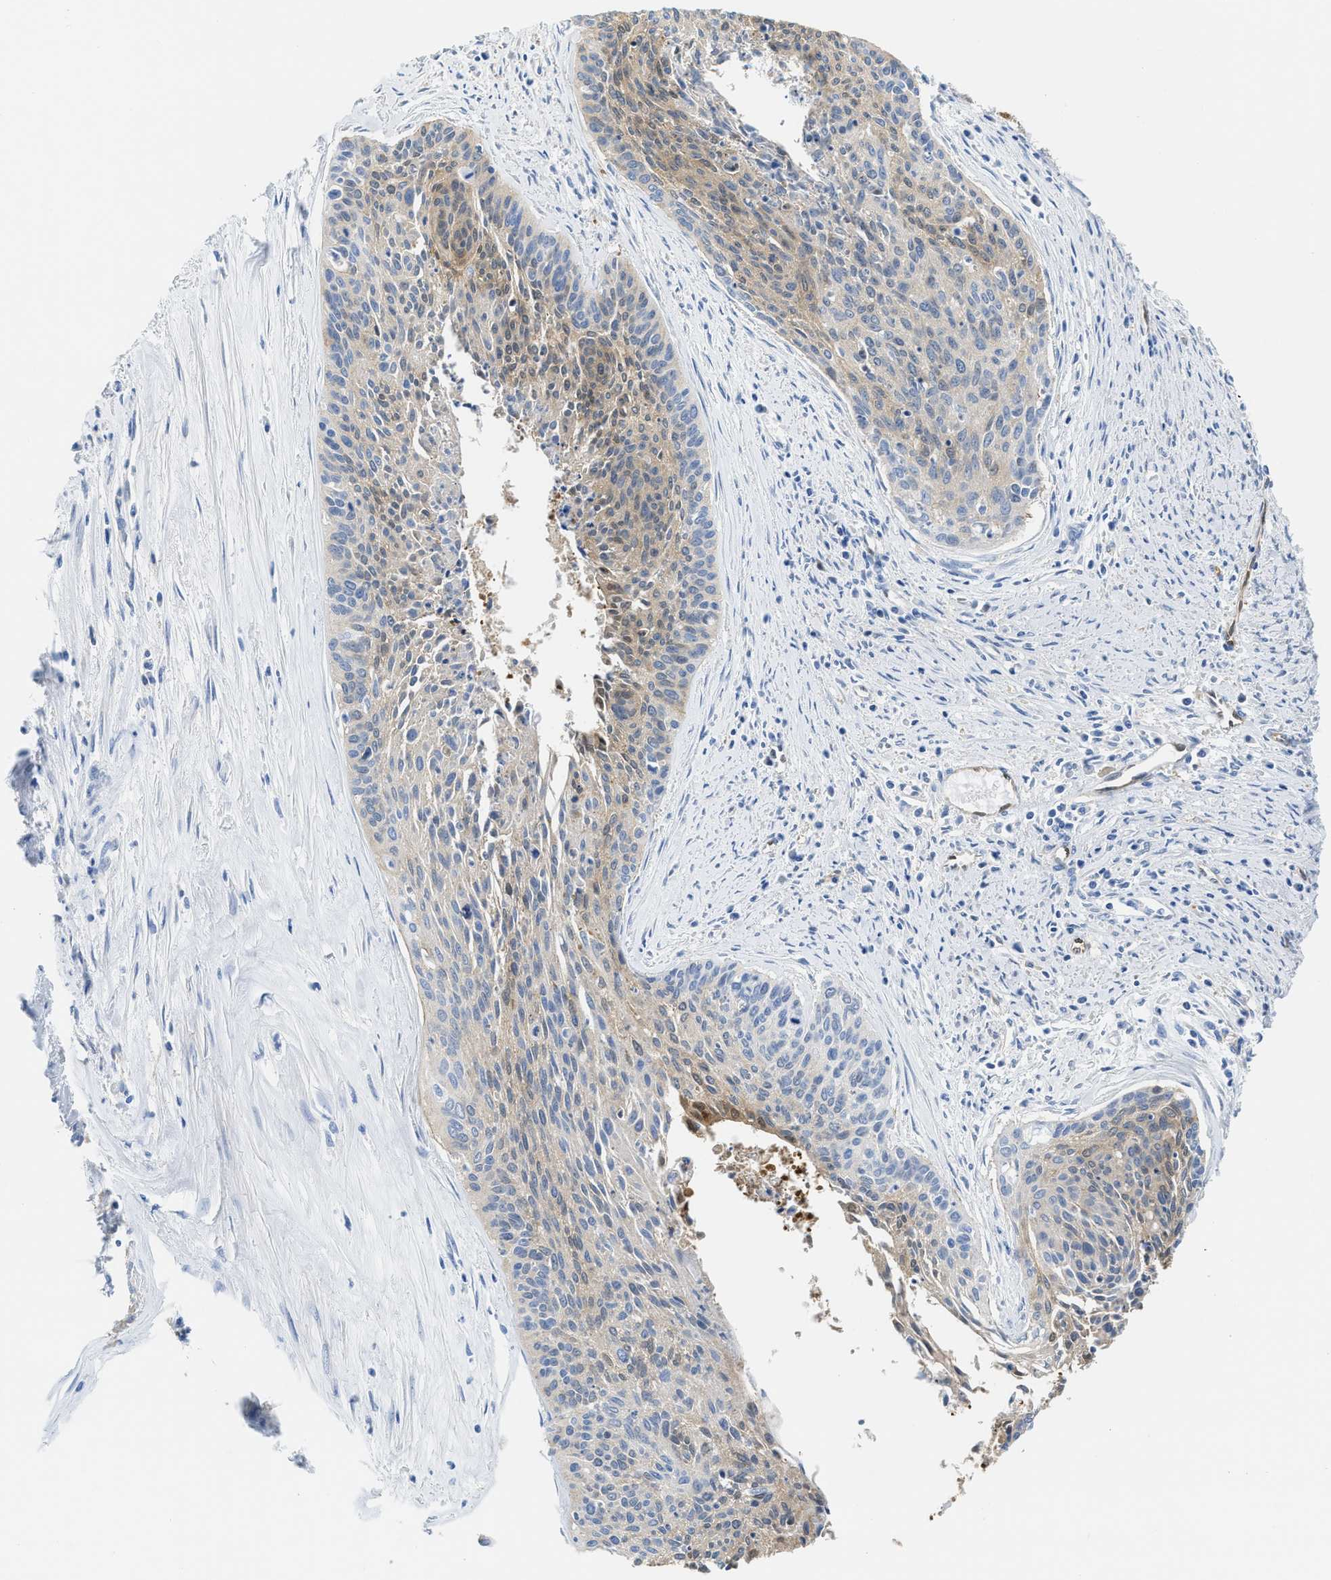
{"staining": {"intensity": "moderate", "quantity": "<25%", "location": "cytoplasmic/membranous"}, "tissue": "cervical cancer", "cell_type": "Tumor cells", "image_type": "cancer", "snomed": [{"axis": "morphology", "description": "Squamous cell carcinoma, NOS"}, {"axis": "topography", "description": "Cervix"}], "caption": "Immunohistochemistry (IHC) of cervical cancer reveals low levels of moderate cytoplasmic/membranous positivity in about <25% of tumor cells. (Brightfield microscopy of DAB IHC at high magnification).", "gene": "ASS1", "patient": {"sex": "female", "age": 55}}